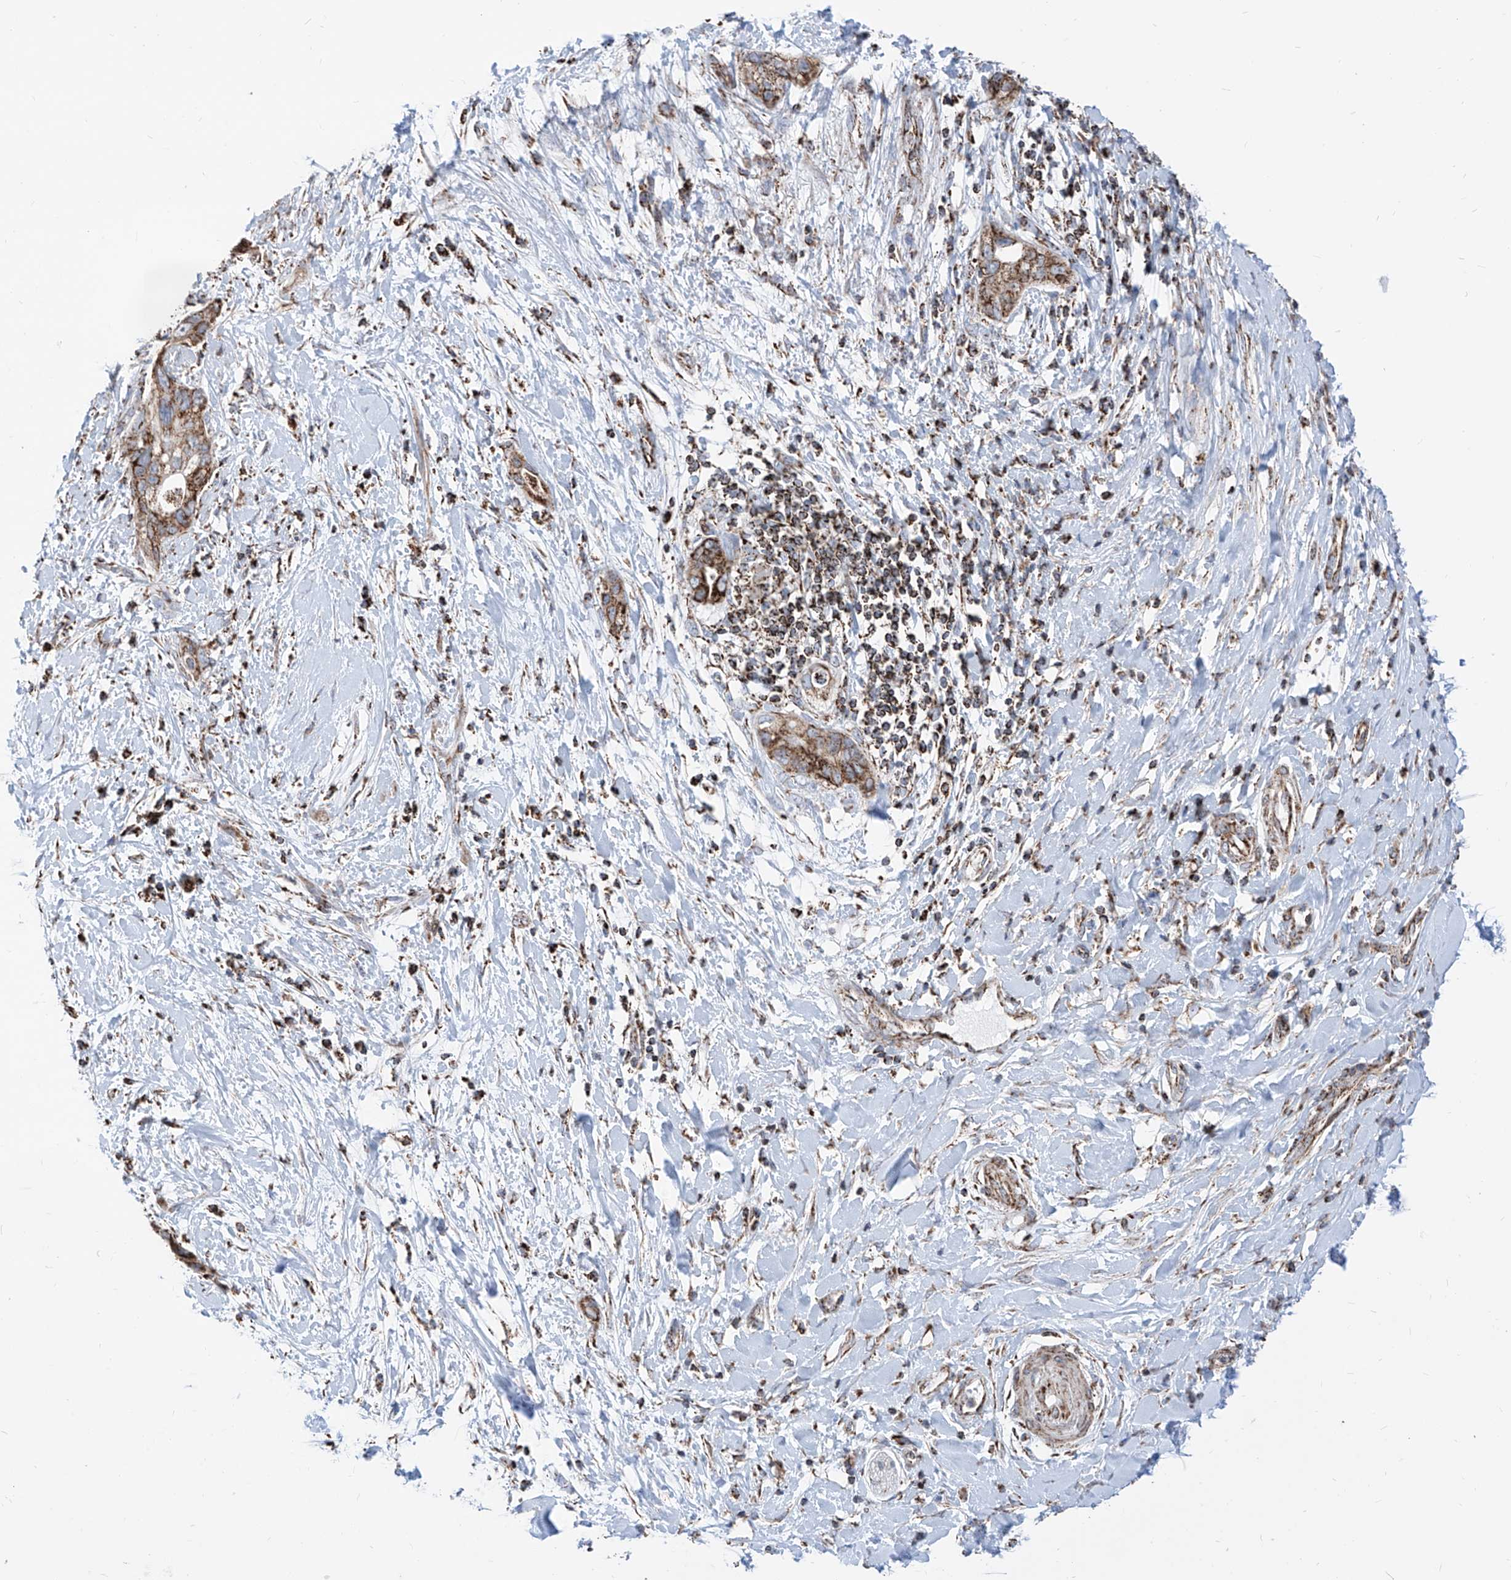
{"staining": {"intensity": "strong", "quantity": ">75%", "location": "cytoplasmic/membranous"}, "tissue": "pancreatic cancer", "cell_type": "Tumor cells", "image_type": "cancer", "snomed": [{"axis": "morphology", "description": "Normal tissue, NOS"}, {"axis": "morphology", "description": "Adenocarcinoma, NOS"}, {"axis": "topography", "description": "Pancreas"}, {"axis": "topography", "description": "Peripheral nerve tissue"}], "caption": "IHC histopathology image of neoplastic tissue: human pancreatic cancer stained using immunohistochemistry (IHC) displays high levels of strong protein expression localized specifically in the cytoplasmic/membranous of tumor cells, appearing as a cytoplasmic/membranous brown color.", "gene": "COX5B", "patient": {"sex": "male", "age": 59}}